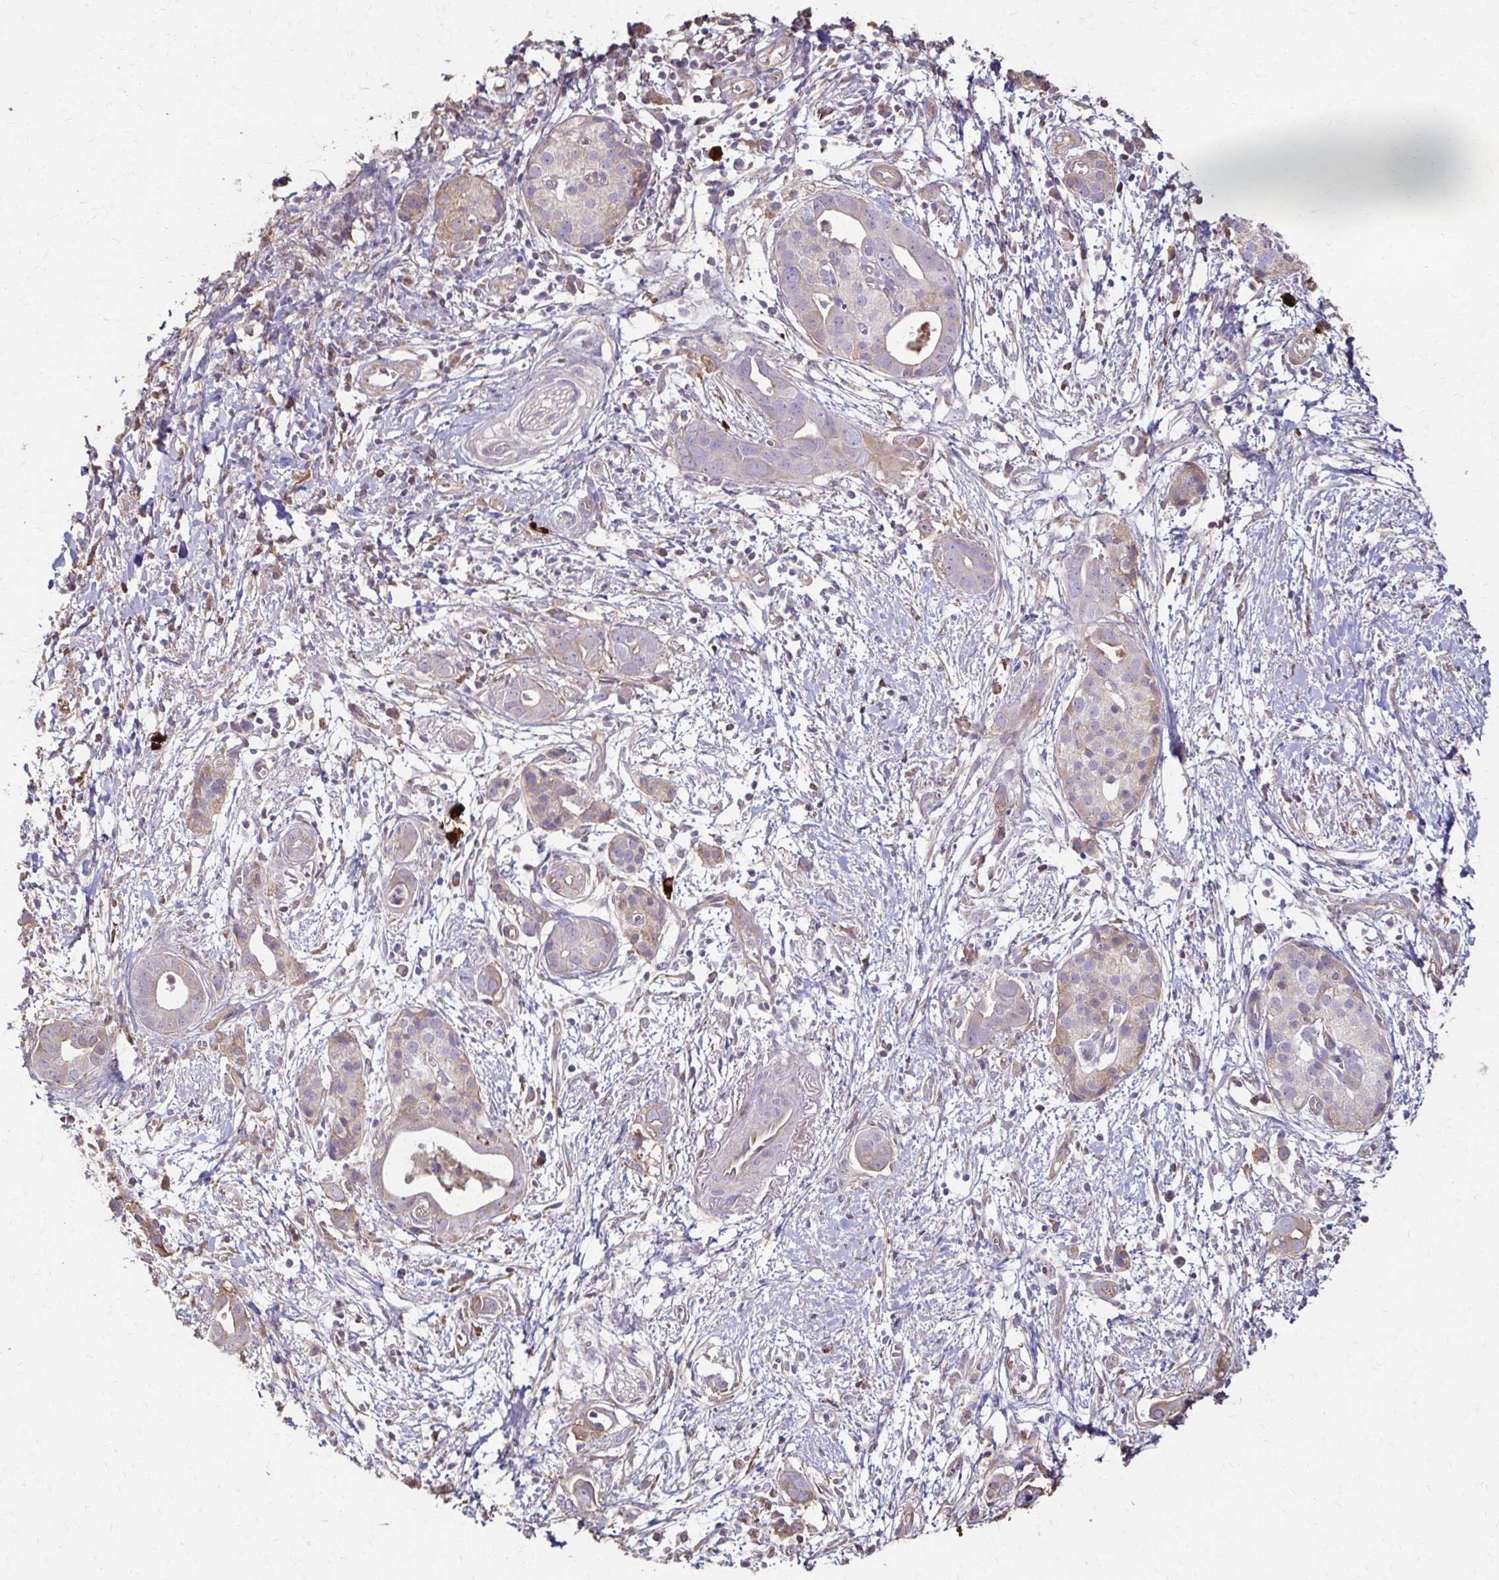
{"staining": {"intensity": "negative", "quantity": "none", "location": "none"}, "tissue": "pancreatic cancer", "cell_type": "Tumor cells", "image_type": "cancer", "snomed": [{"axis": "morphology", "description": "Adenocarcinoma, NOS"}, {"axis": "topography", "description": "Pancreas"}], "caption": "Image shows no significant protein positivity in tumor cells of pancreatic cancer.", "gene": "IL18BP", "patient": {"sex": "male", "age": 61}}